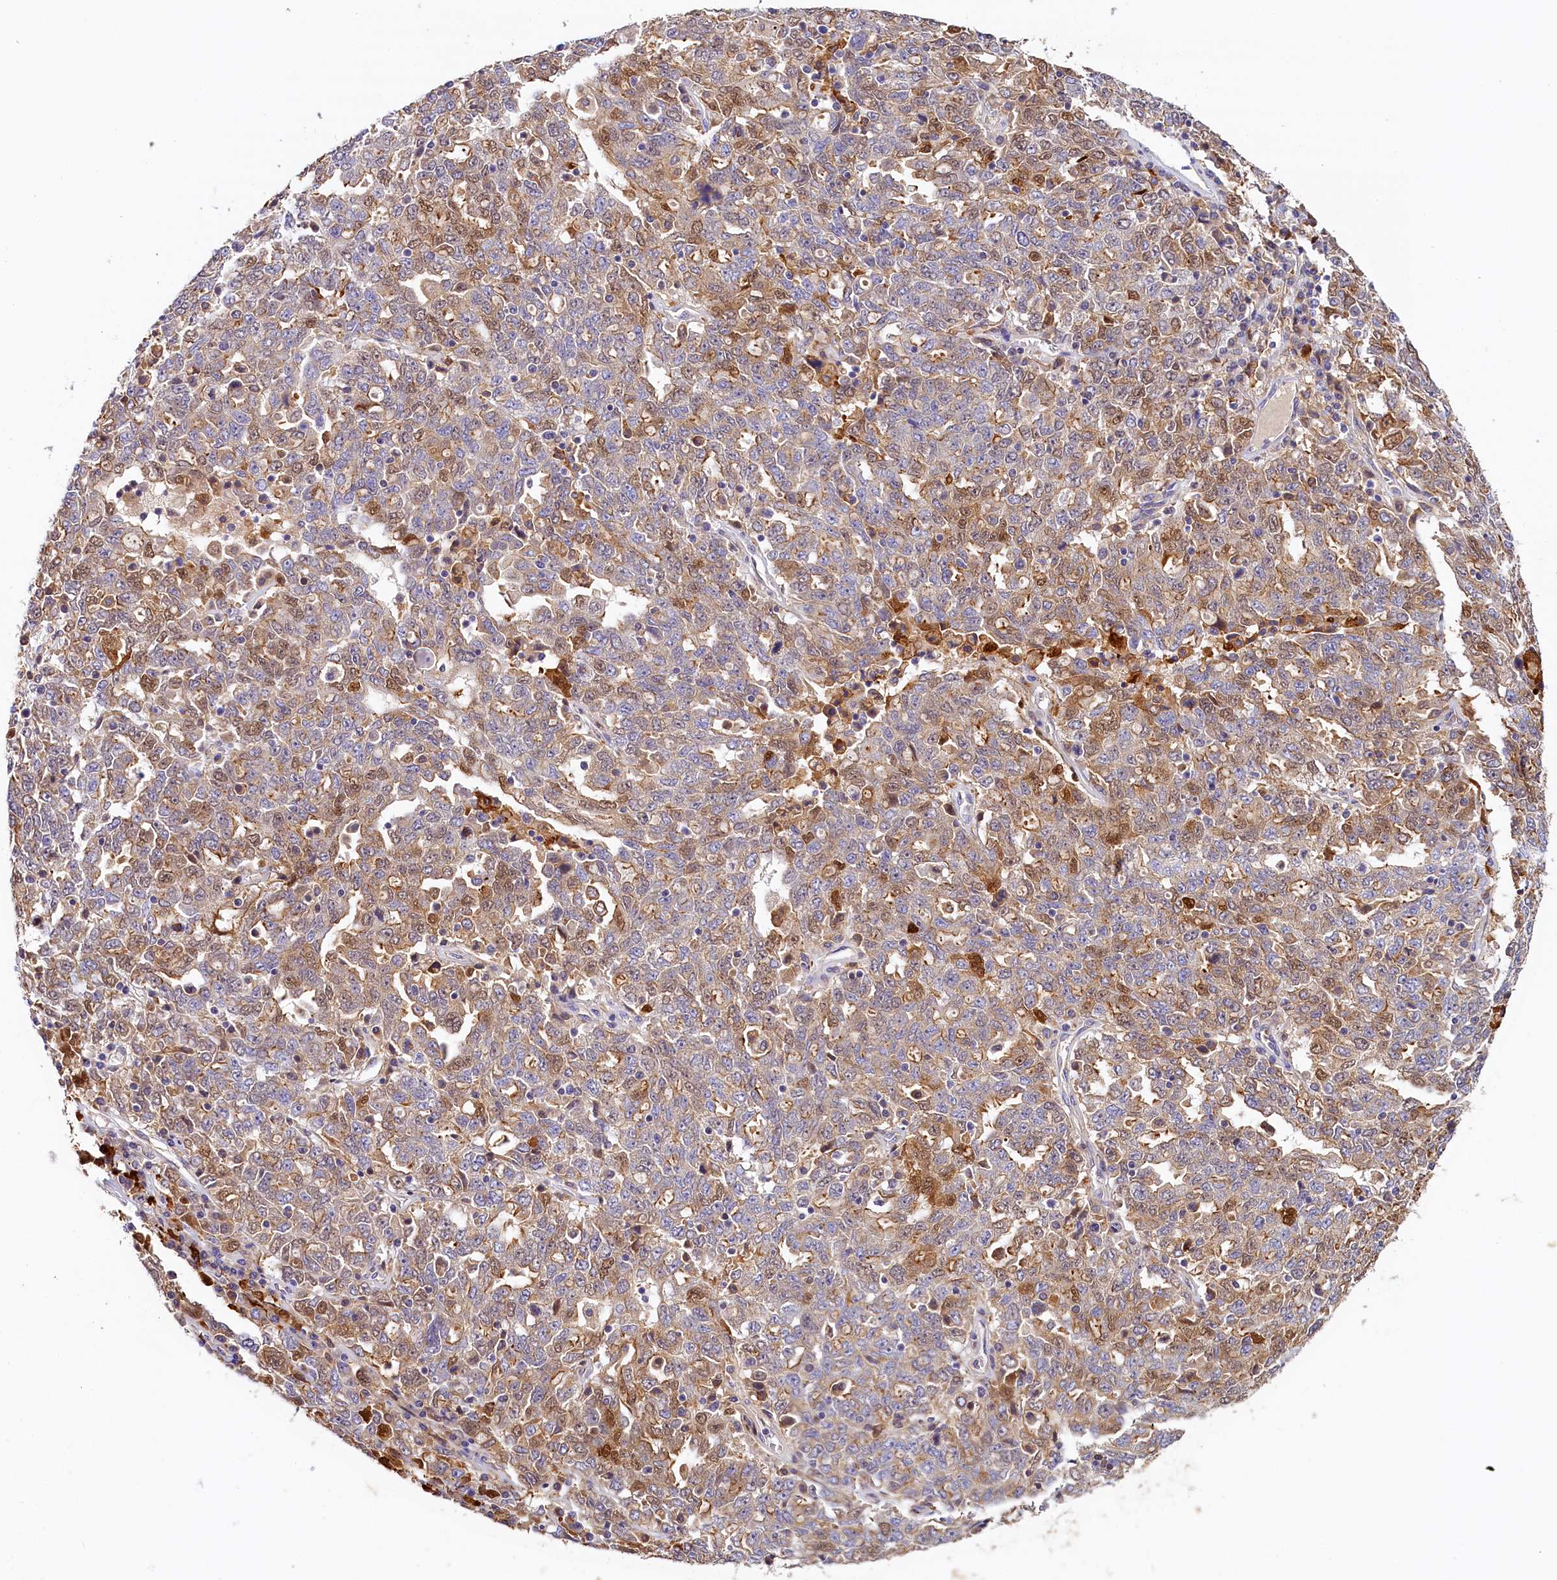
{"staining": {"intensity": "moderate", "quantity": "<25%", "location": "cytoplasmic/membranous,nuclear"}, "tissue": "ovarian cancer", "cell_type": "Tumor cells", "image_type": "cancer", "snomed": [{"axis": "morphology", "description": "Carcinoma, endometroid"}, {"axis": "topography", "description": "Ovary"}], "caption": "Ovarian endometroid carcinoma stained with a brown dye shows moderate cytoplasmic/membranous and nuclear positive expression in about <25% of tumor cells.", "gene": "KATNB1", "patient": {"sex": "female", "age": 62}}